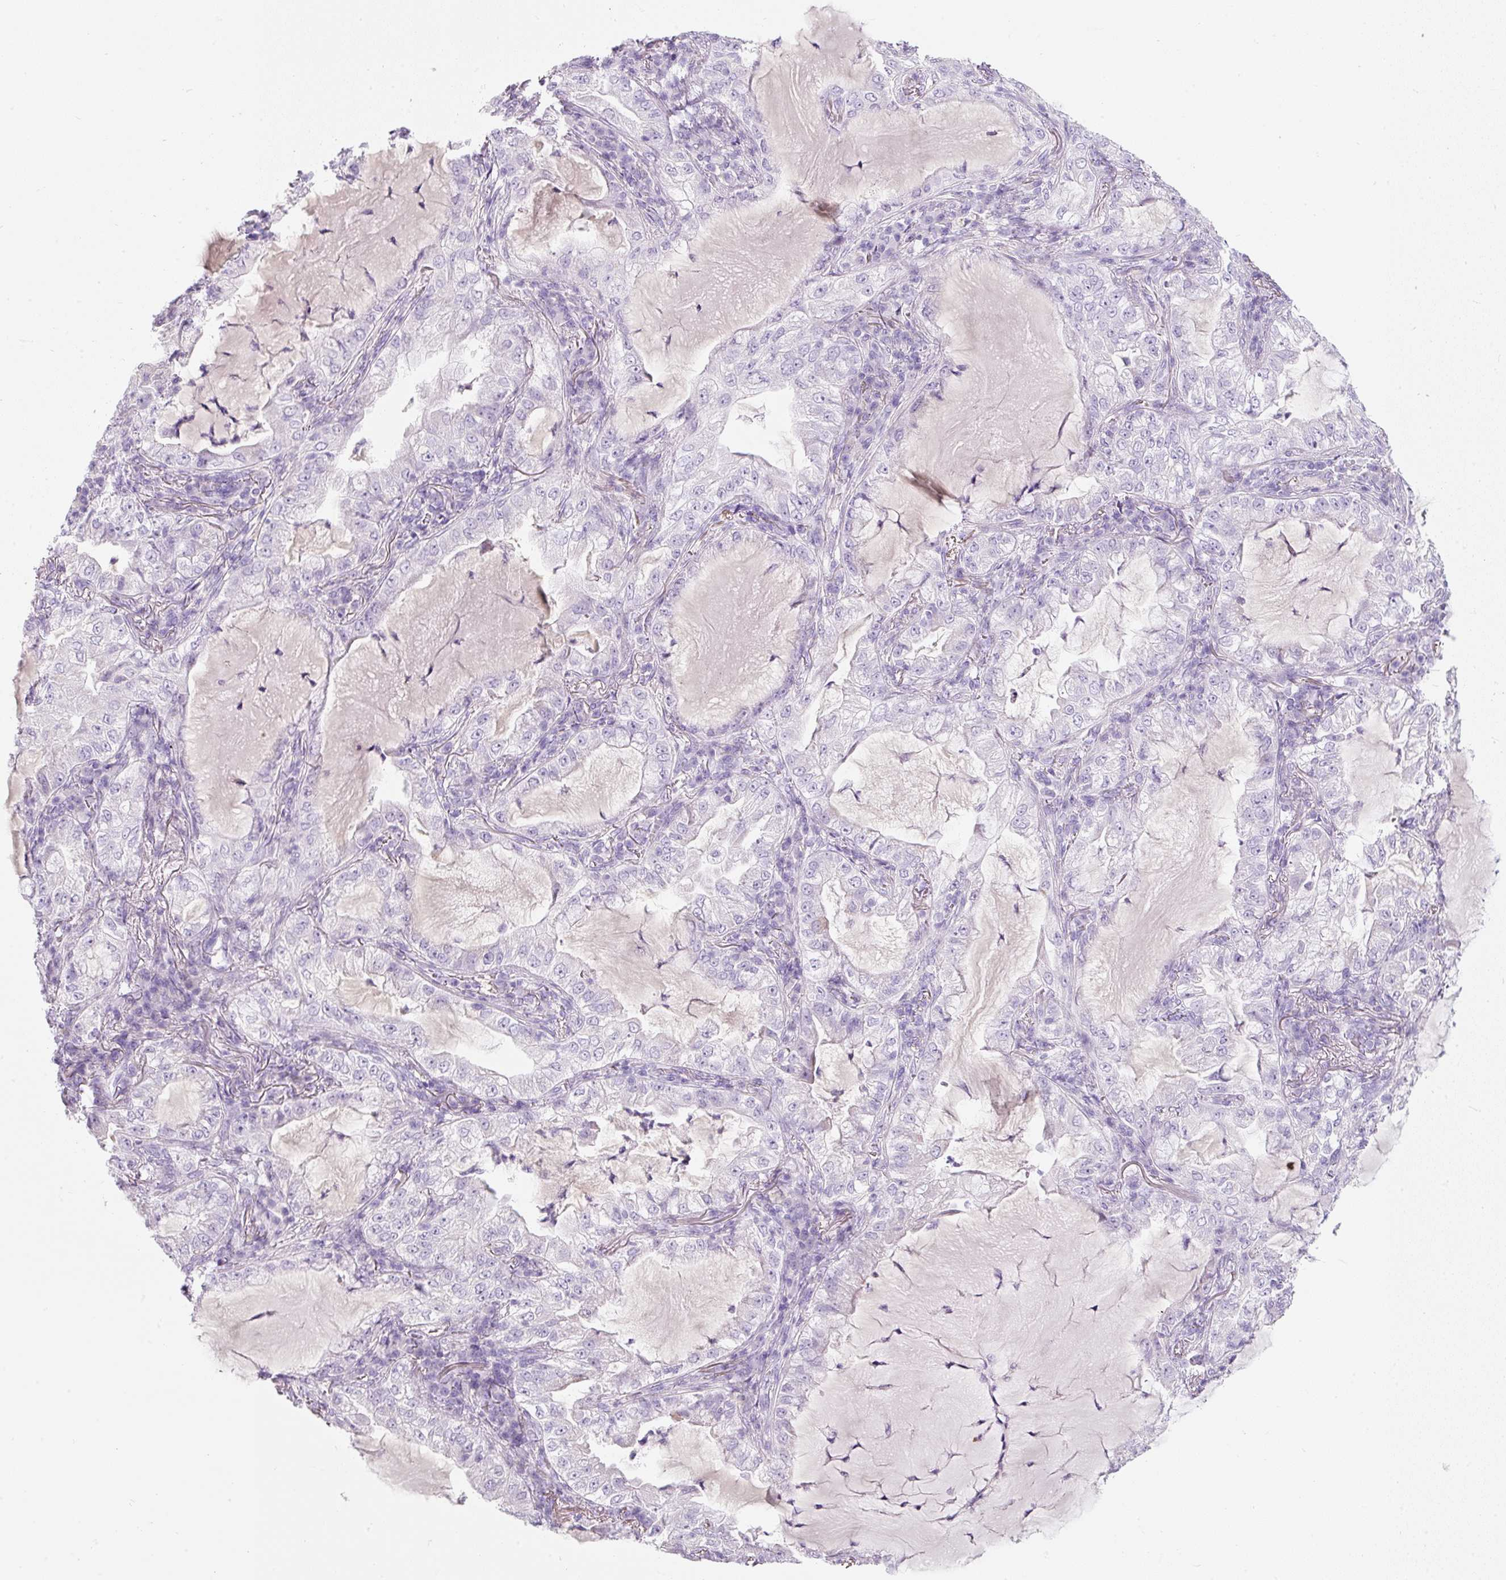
{"staining": {"intensity": "negative", "quantity": "none", "location": "none"}, "tissue": "lung cancer", "cell_type": "Tumor cells", "image_type": "cancer", "snomed": [{"axis": "morphology", "description": "Adenocarcinoma, NOS"}, {"axis": "topography", "description": "Lung"}], "caption": "Micrograph shows no significant protein staining in tumor cells of lung cancer.", "gene": "DNM1", "patient": {"sex": "female", "age": 73}}